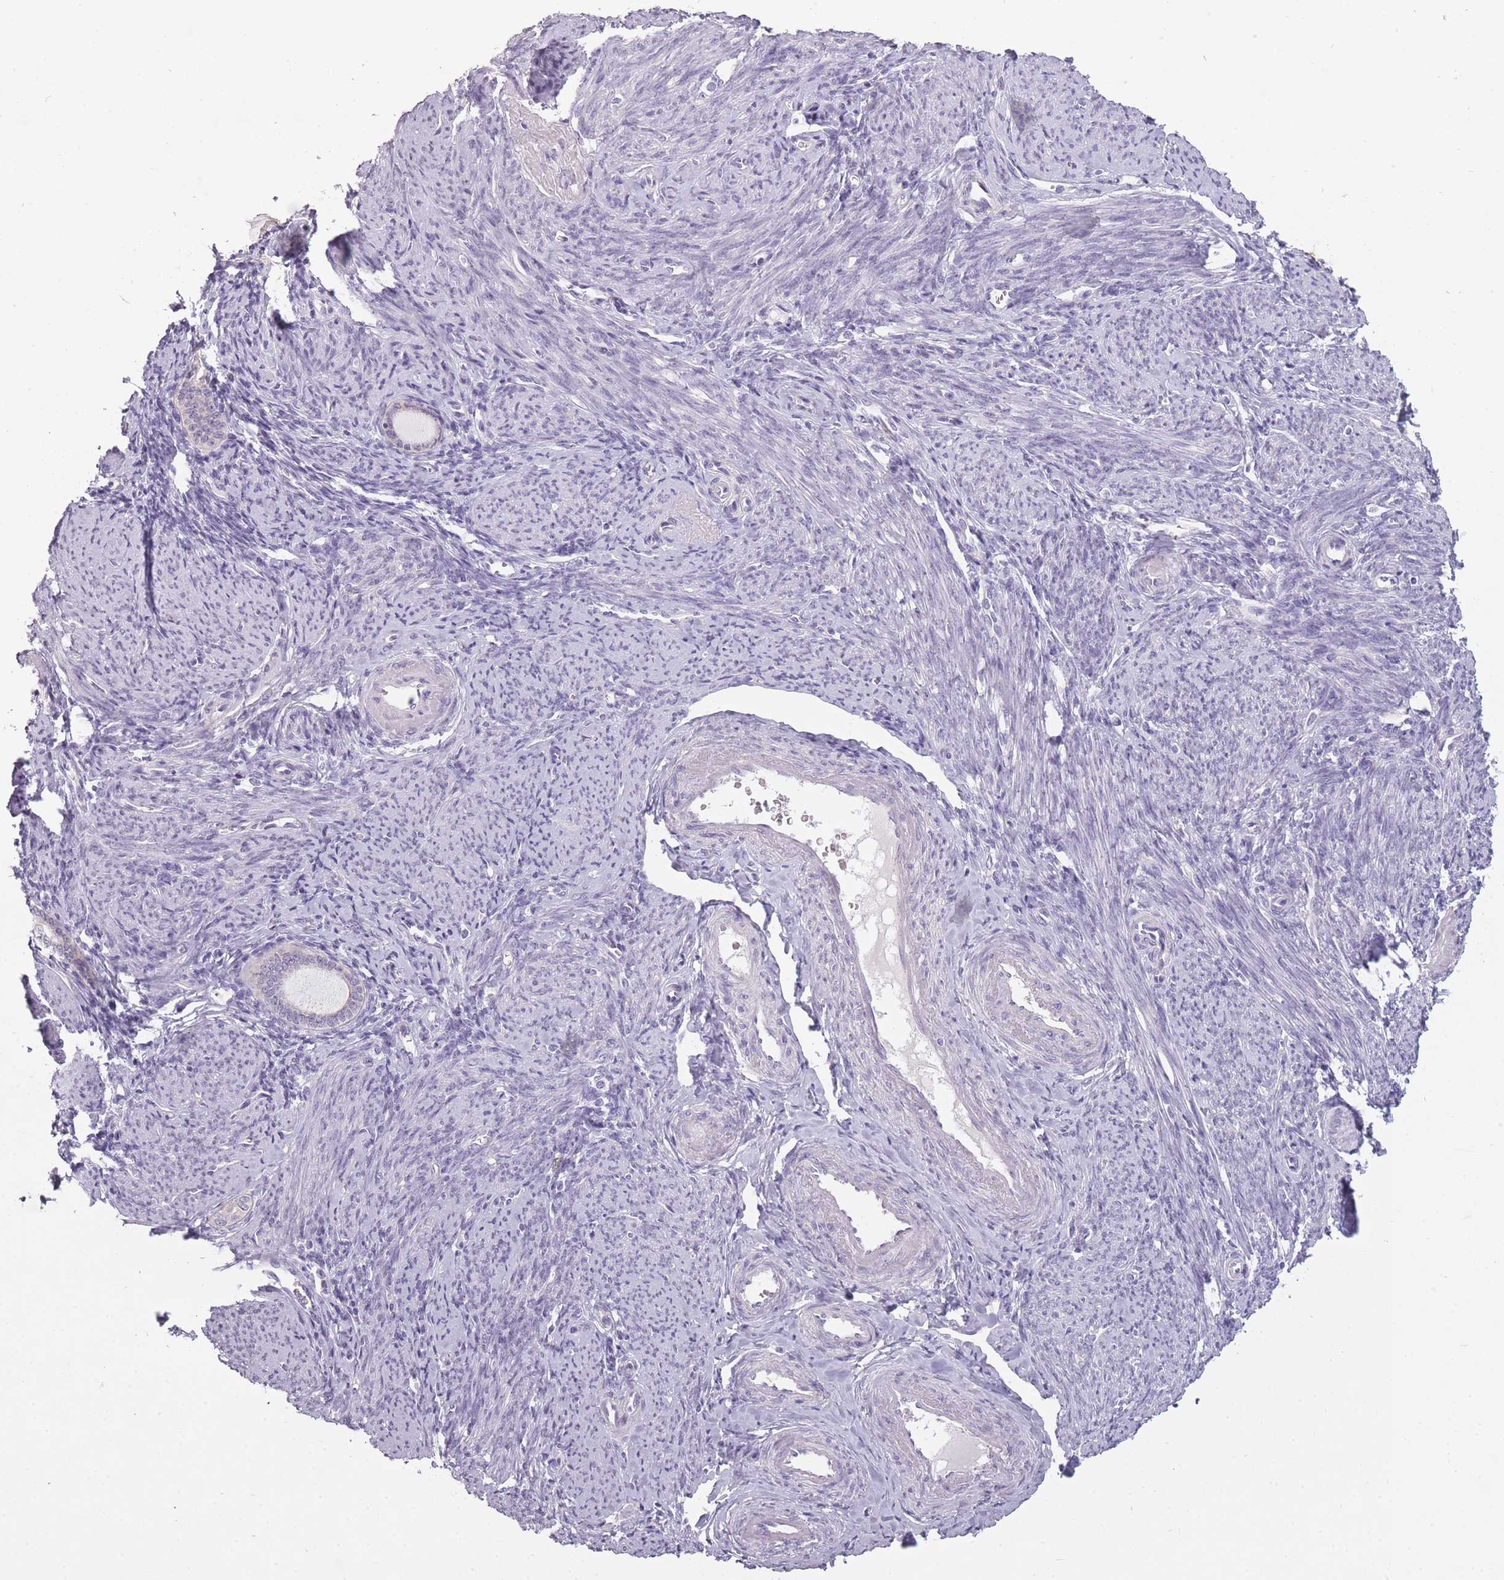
{"staining": {"intensity": "negative", "quantity": "none", "location": "none"}, "tissue": "endometrium", "cell_type": "Cells in endometrial stroma", "image_type": "normal", "snomed": [{"axis": "morphology", "description": "Normal tissue, NOS"}, {"axis": "topography", "description": "Endometrium"}], "caption": "Immunohistochemistry histopathology image of normal endometrium stained for a protein (brown), which reveals no expression in cells in endometrial stroma.", "gene": "FAM43B", "patient": {"sex": "female", "age": 63}}